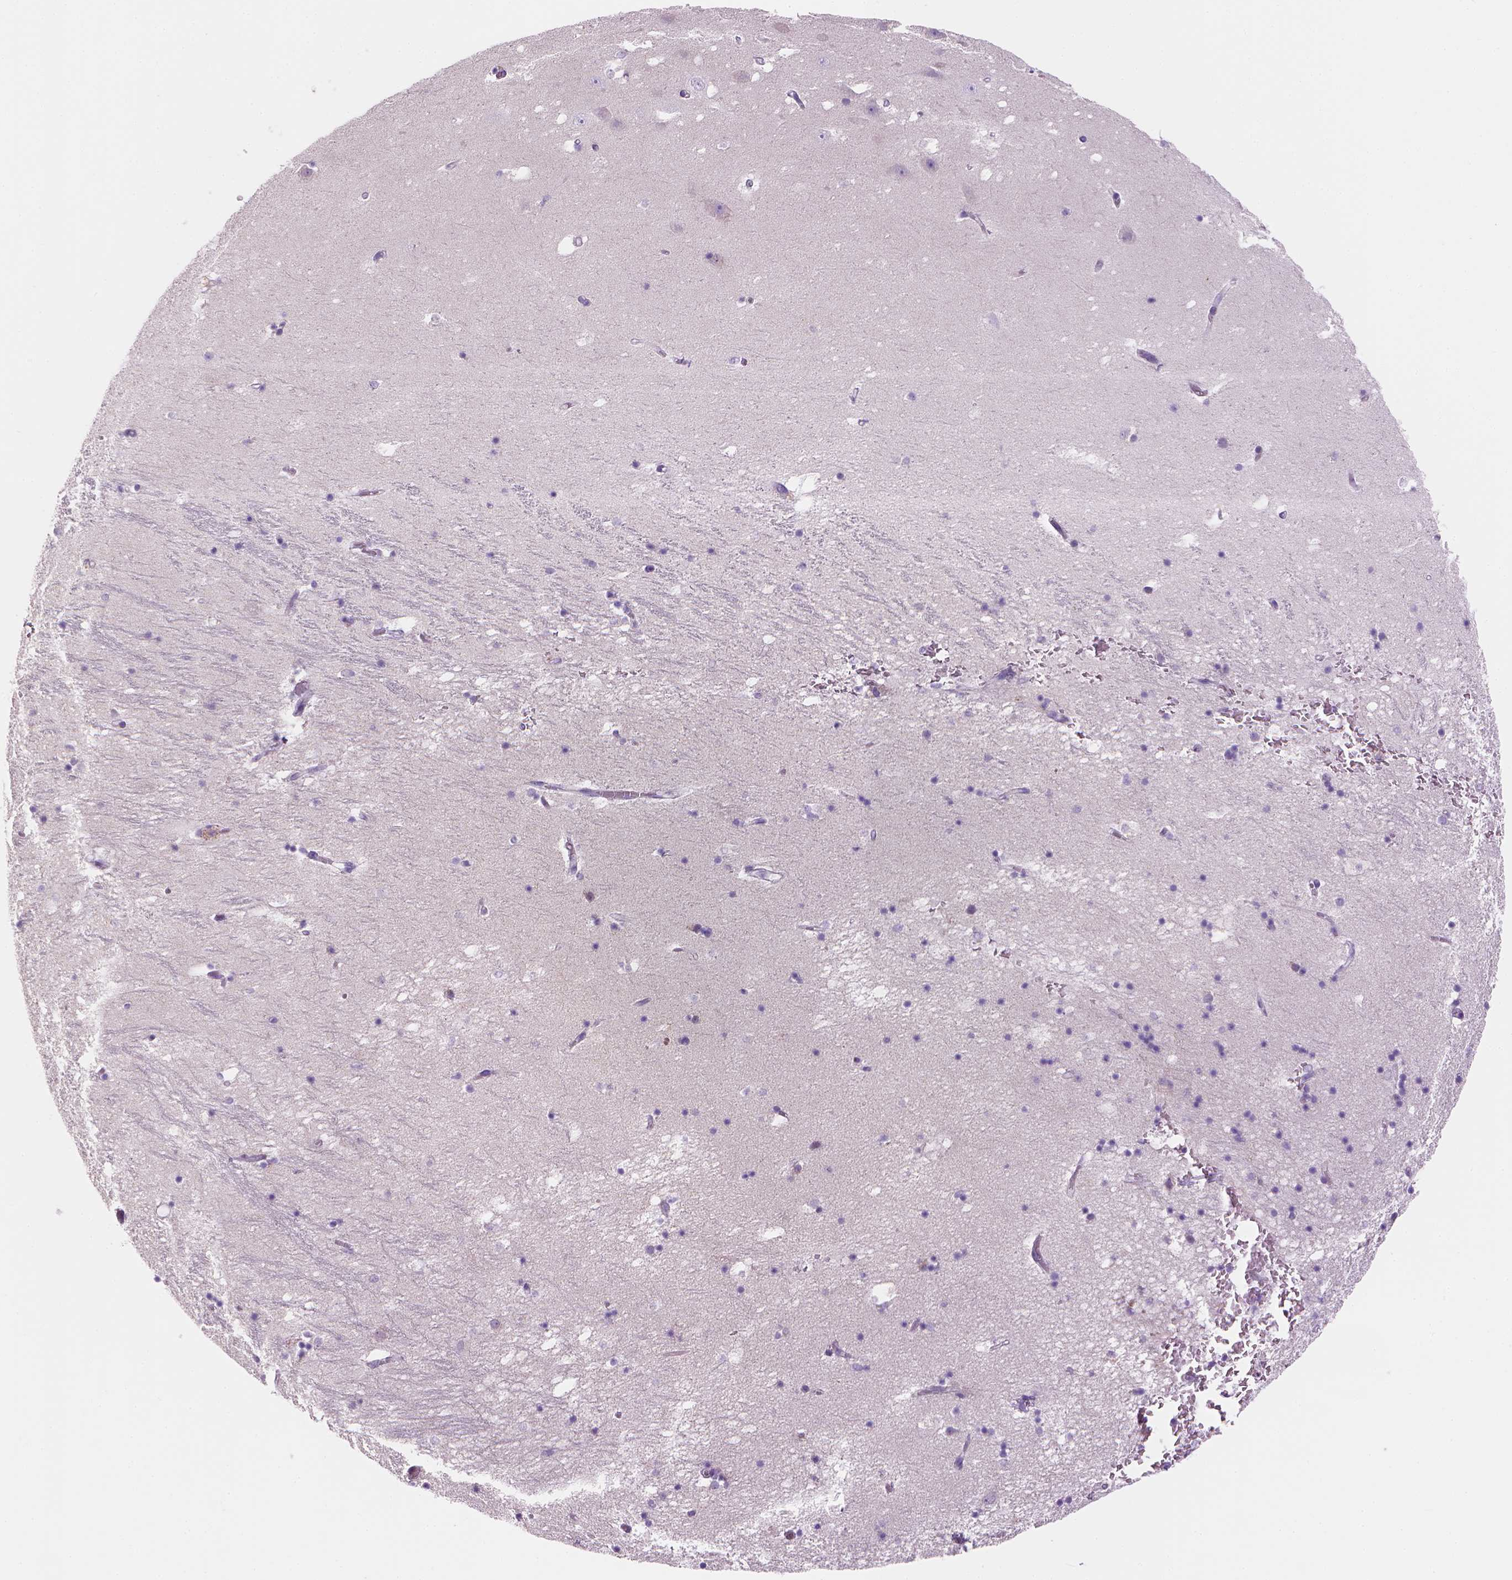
{"staining": {"intensity": "negative", "quantity": "none", "location": "none"}, "tissue": "hippocampus", "cell_type": "Glial cells", "image_type": "normal", "snomed": [{"axis": "morphology", "description": "Normal tissue, NOS"}, {"axis": "topography", "description": "Hippocampus"}], "caption": "Glial cells show no significant expression in normal hippocampus. The staining is performed using DAB brown chromogen with nuclei counter-stained in using hematoxylin.", "gene": "CES2", "patient": {"sex": "male", "age": 58}}